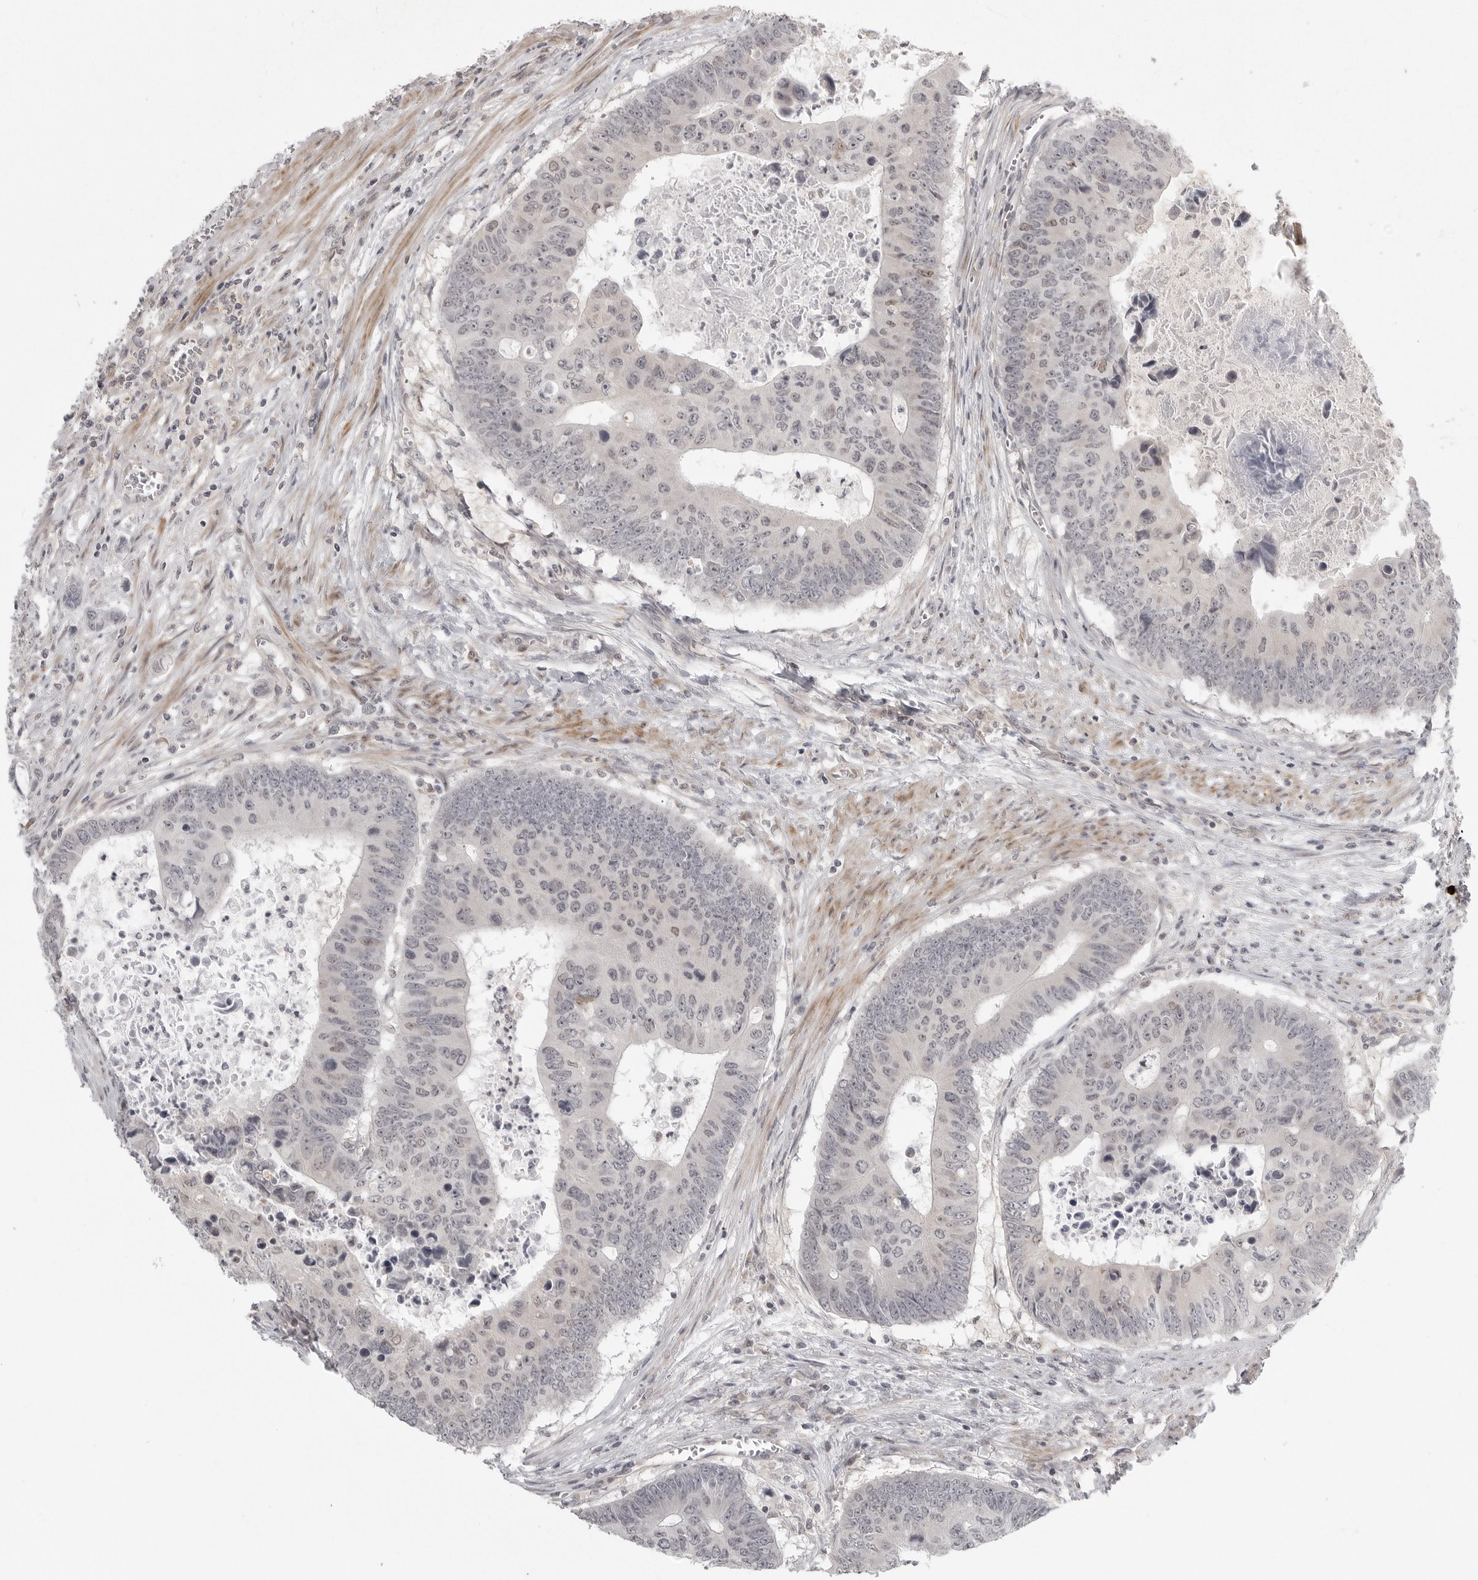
{"staining": {"intensity": "moderate", "quantity": "<25%", "location": "nuclear"}, "tissue": "colorectal cancer", "cell_type": "Tumor cells", "image_type": "cancer", "snomed": [{"axis": "morphology", "description": "Adenocarcinoma, NOS"}, {"axis": "topography", "description": "Colon"}], "caption": "Adenocarcinoma (colorectal) tissue exhibits moderate nuclear expression in approximately <25% of tumor cells (IHC, brightfield microscopy, high magnification).", "gene": "TUT4", "patient": {"sex": "male", "age": 87}}